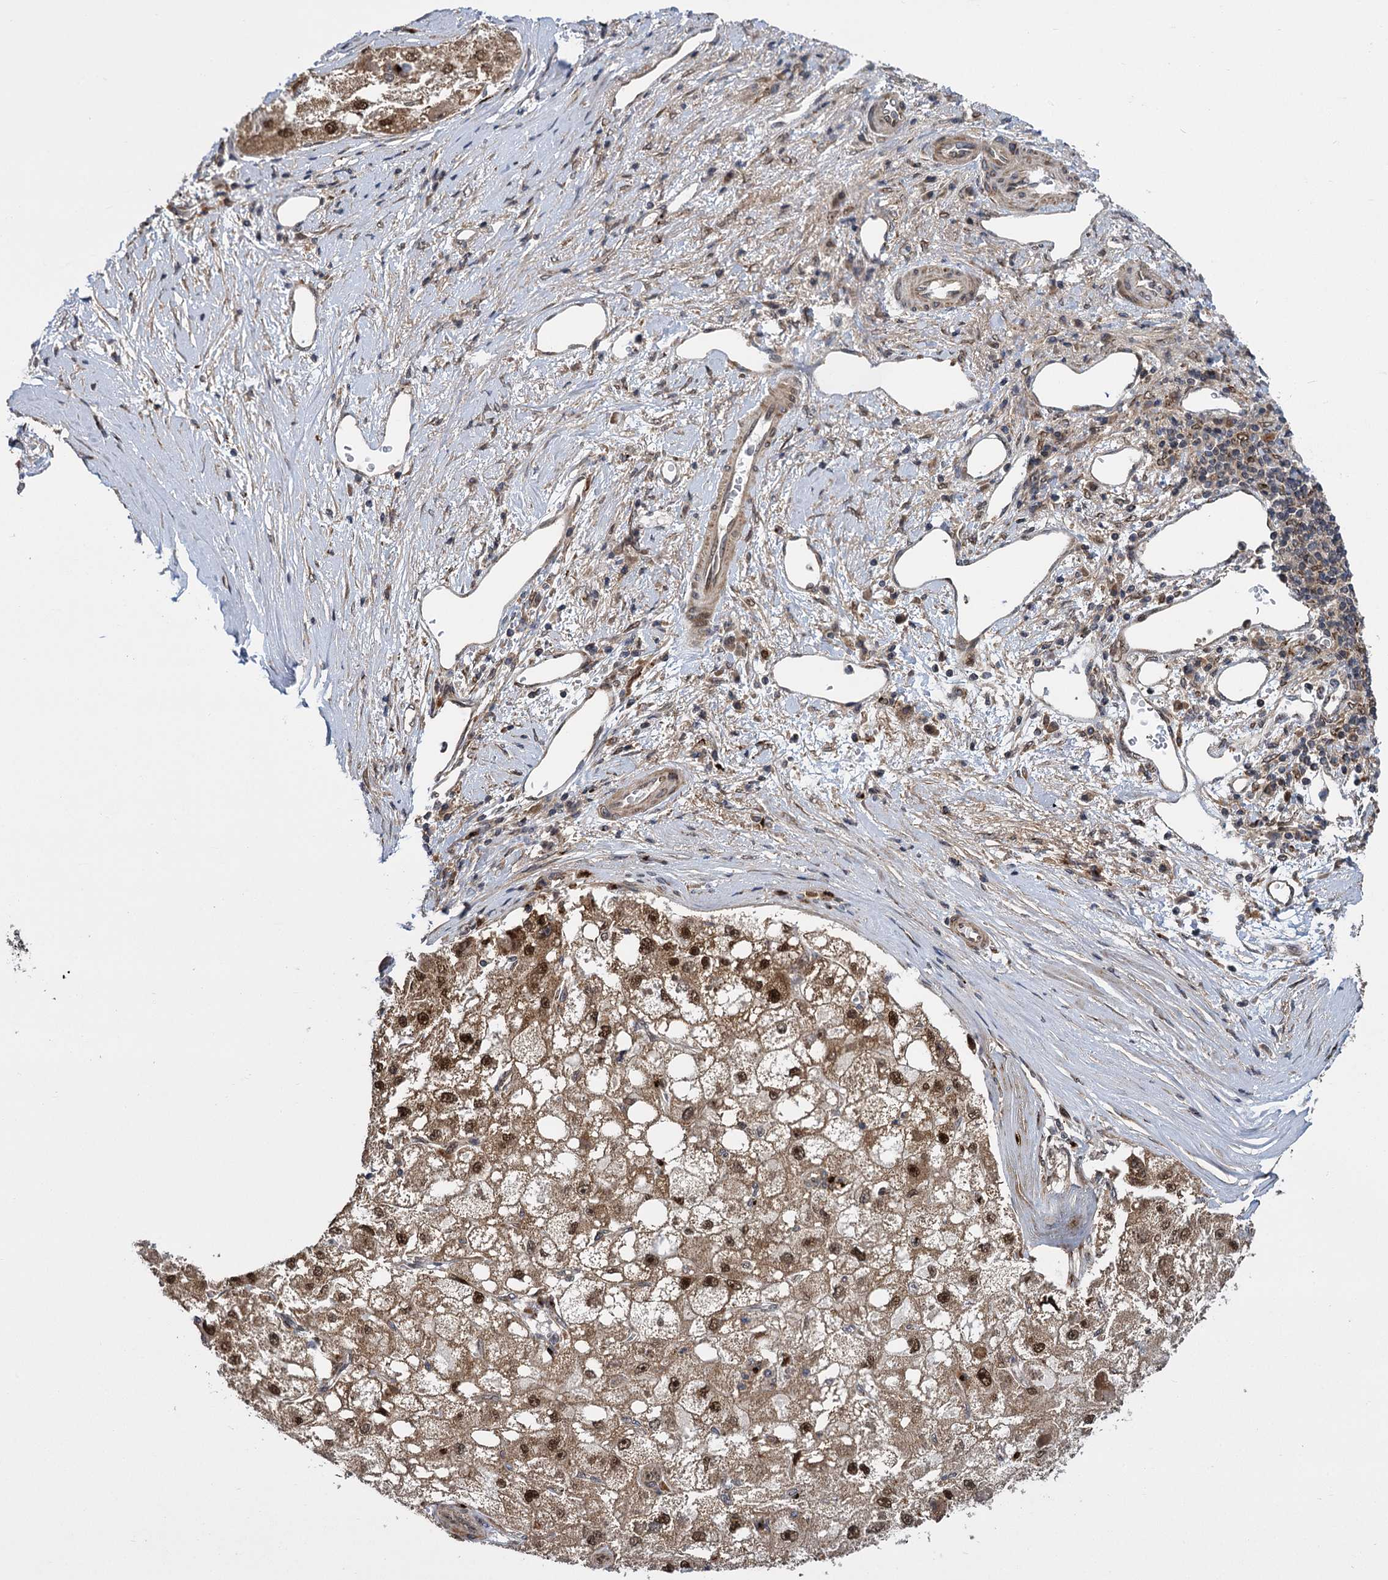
{"staining": {"intensity": "moderate", "quantity": ">75%", "location": "cytoplasmic/membranous,nuclear"}, "tissue": "liver cancer", "cell_type": "Tumor cells", "image_type": "cancer", "snomed": [{"axis": "morphology", "description": "Carcinoma, Hepatocellular, NOS"}, {"axis": "topography", "description": "Liver"}], "caption": "Immunohistochemistry of human hepatocellular carcinoma (liver) demonstrates medium levels of moderate cytoplasmic/membranous and nuclear expression in about >75% of tumor cells.", "gene": "GAL3ST4", "patient": {"sex": "male", "age": 80}}